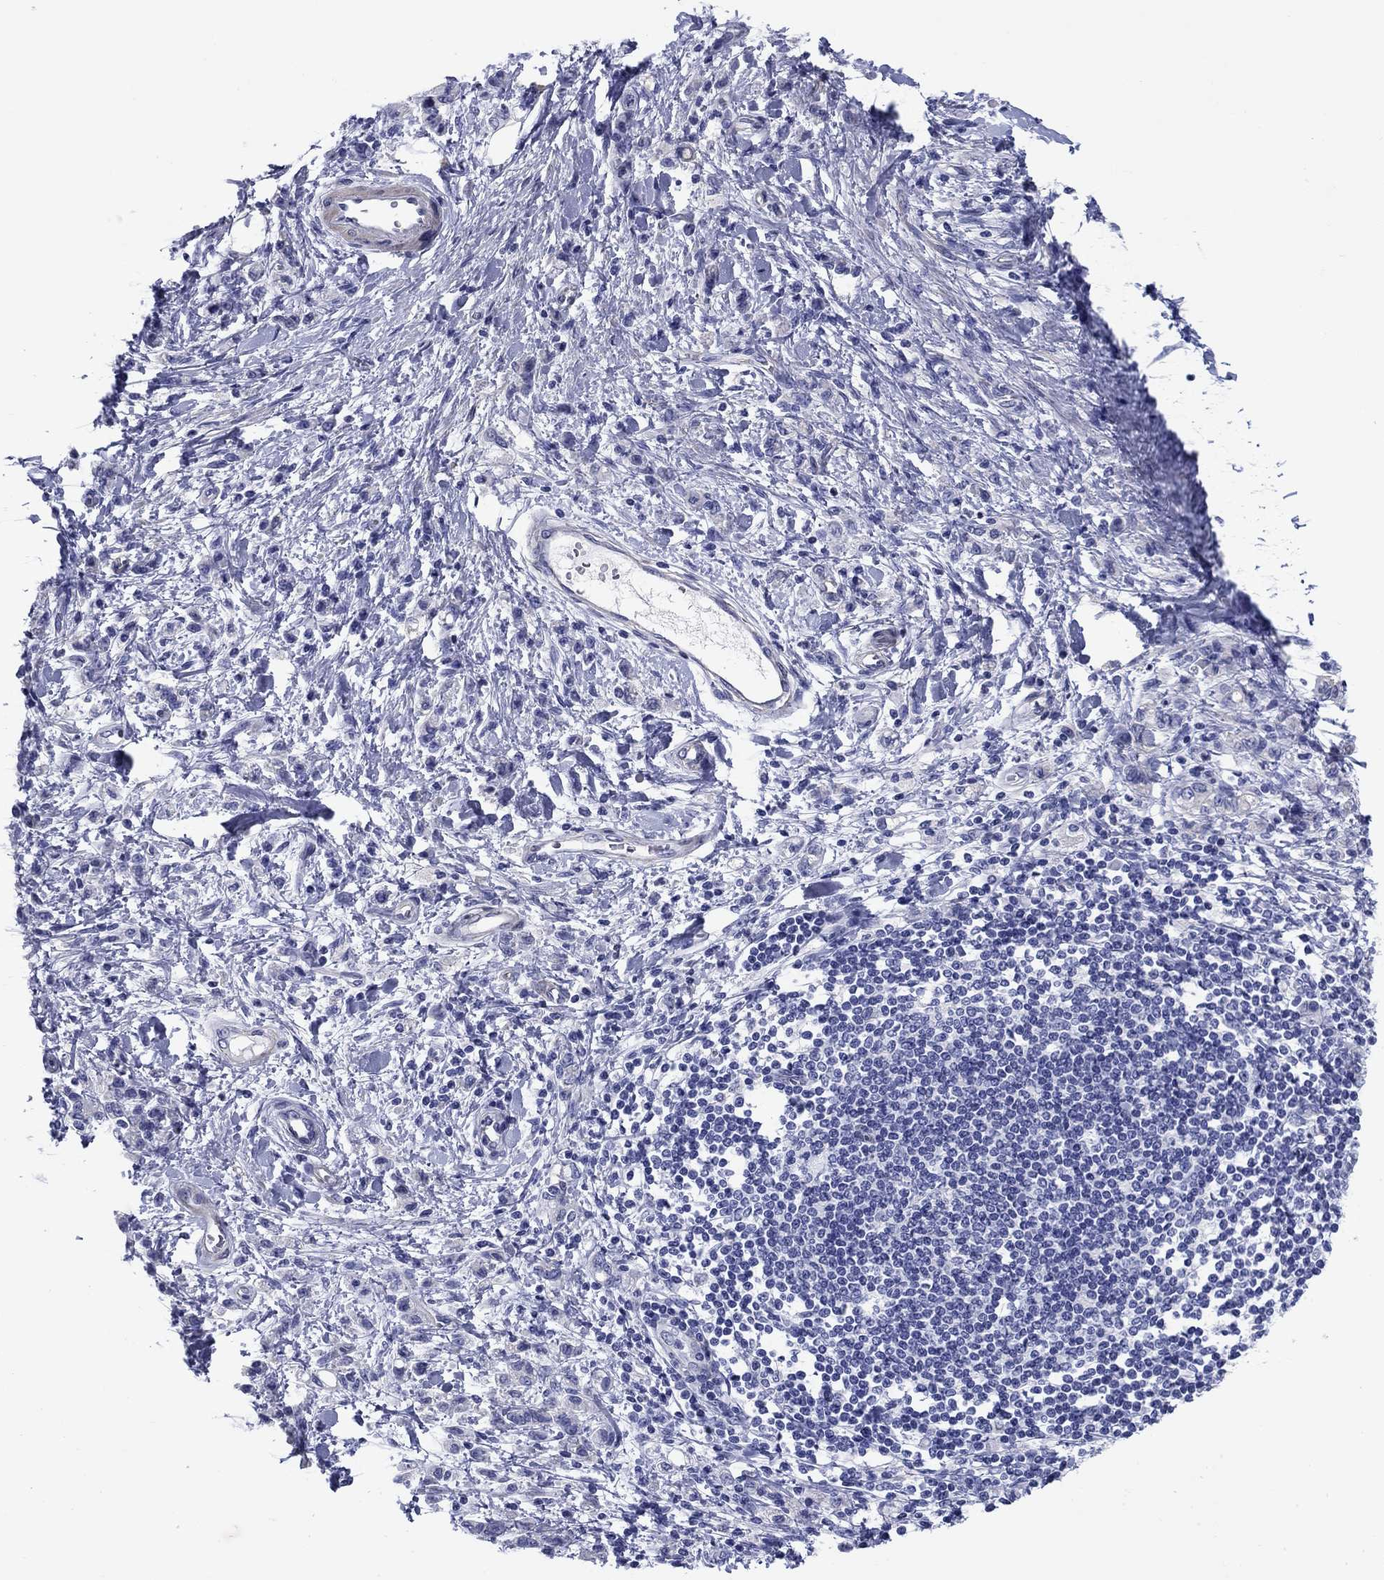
{"staining": {"intensity": "negative", "quantity": "none", "location": "none"}, "tissue": "stomach cancer", "cell_type": "Tumor cells", "image_type": "cancer", "snomed": [{"axis": "morphology", "description": "Adenocarcinoma, NOS"}, {"axis": "topography", "description": "Stomach"}], "caption": "Stomach cancer was stained to show a protein in brown. There is no significant expression in tumor cells.", "gene": "PRKCG", "patient": {"sex": "male", "age": 77}}